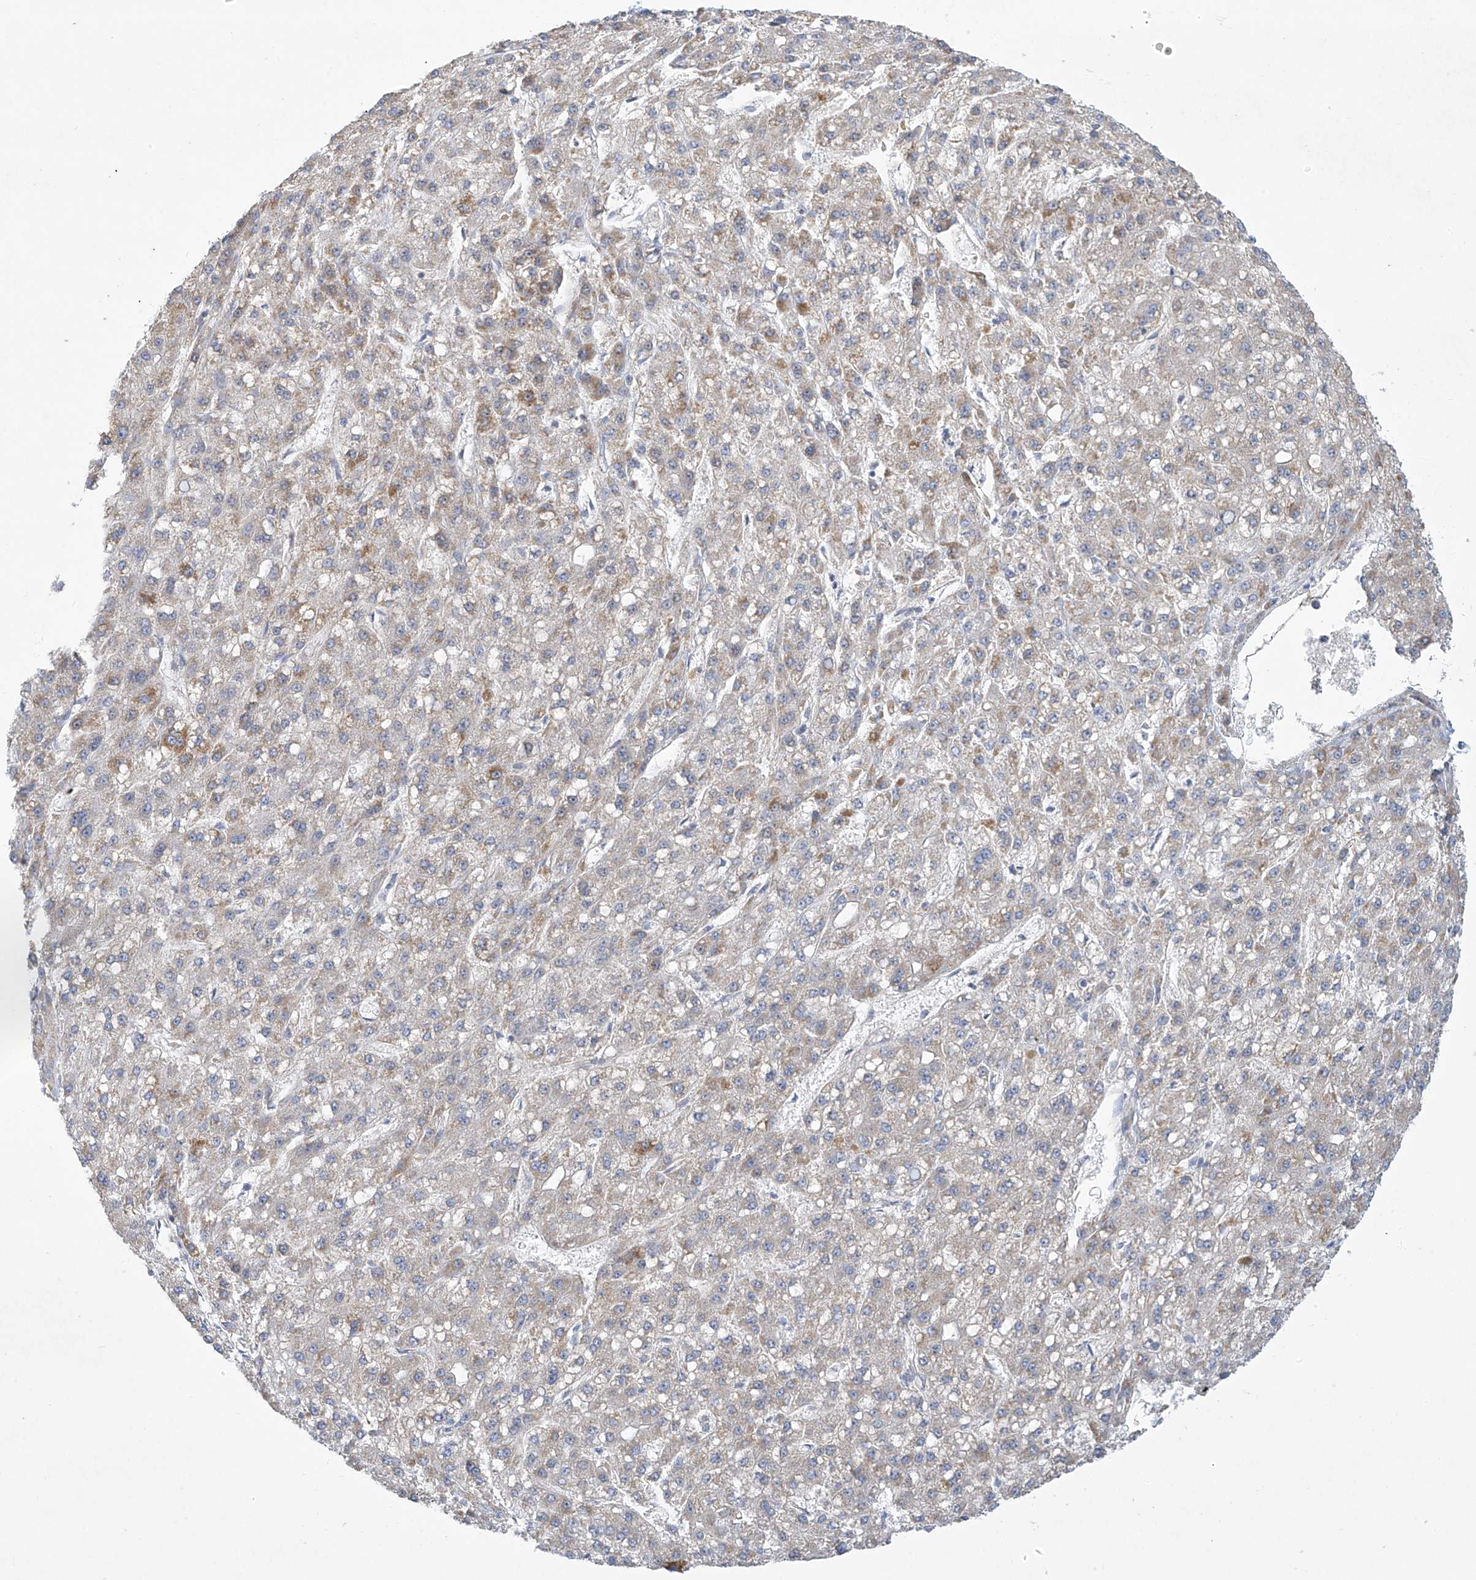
{"staining": {"intensity": "weak", "quantity": "25%-75%", "location": "cytoplasmic/membranous"}, "tissue": "liver cancer", "cell_type": "Tumor cells", "image_type": "cancer", "snomed": [{"axis": "morphology", "description": "Carcinoma, Hepatocellular, NOS"}, {"axis": "topography", "description": "Liver"}], "caption": "This photomicrograph shows liver hepatocellular carcinoma stained with IHC to label a protein in brown. The cytoplasmic/membranous of tumor cells show weak positivity for the protein. Nuclei are counter-stained blue.", "gene": "METTL18", "patient": {"sex": "male", "age": 67}}